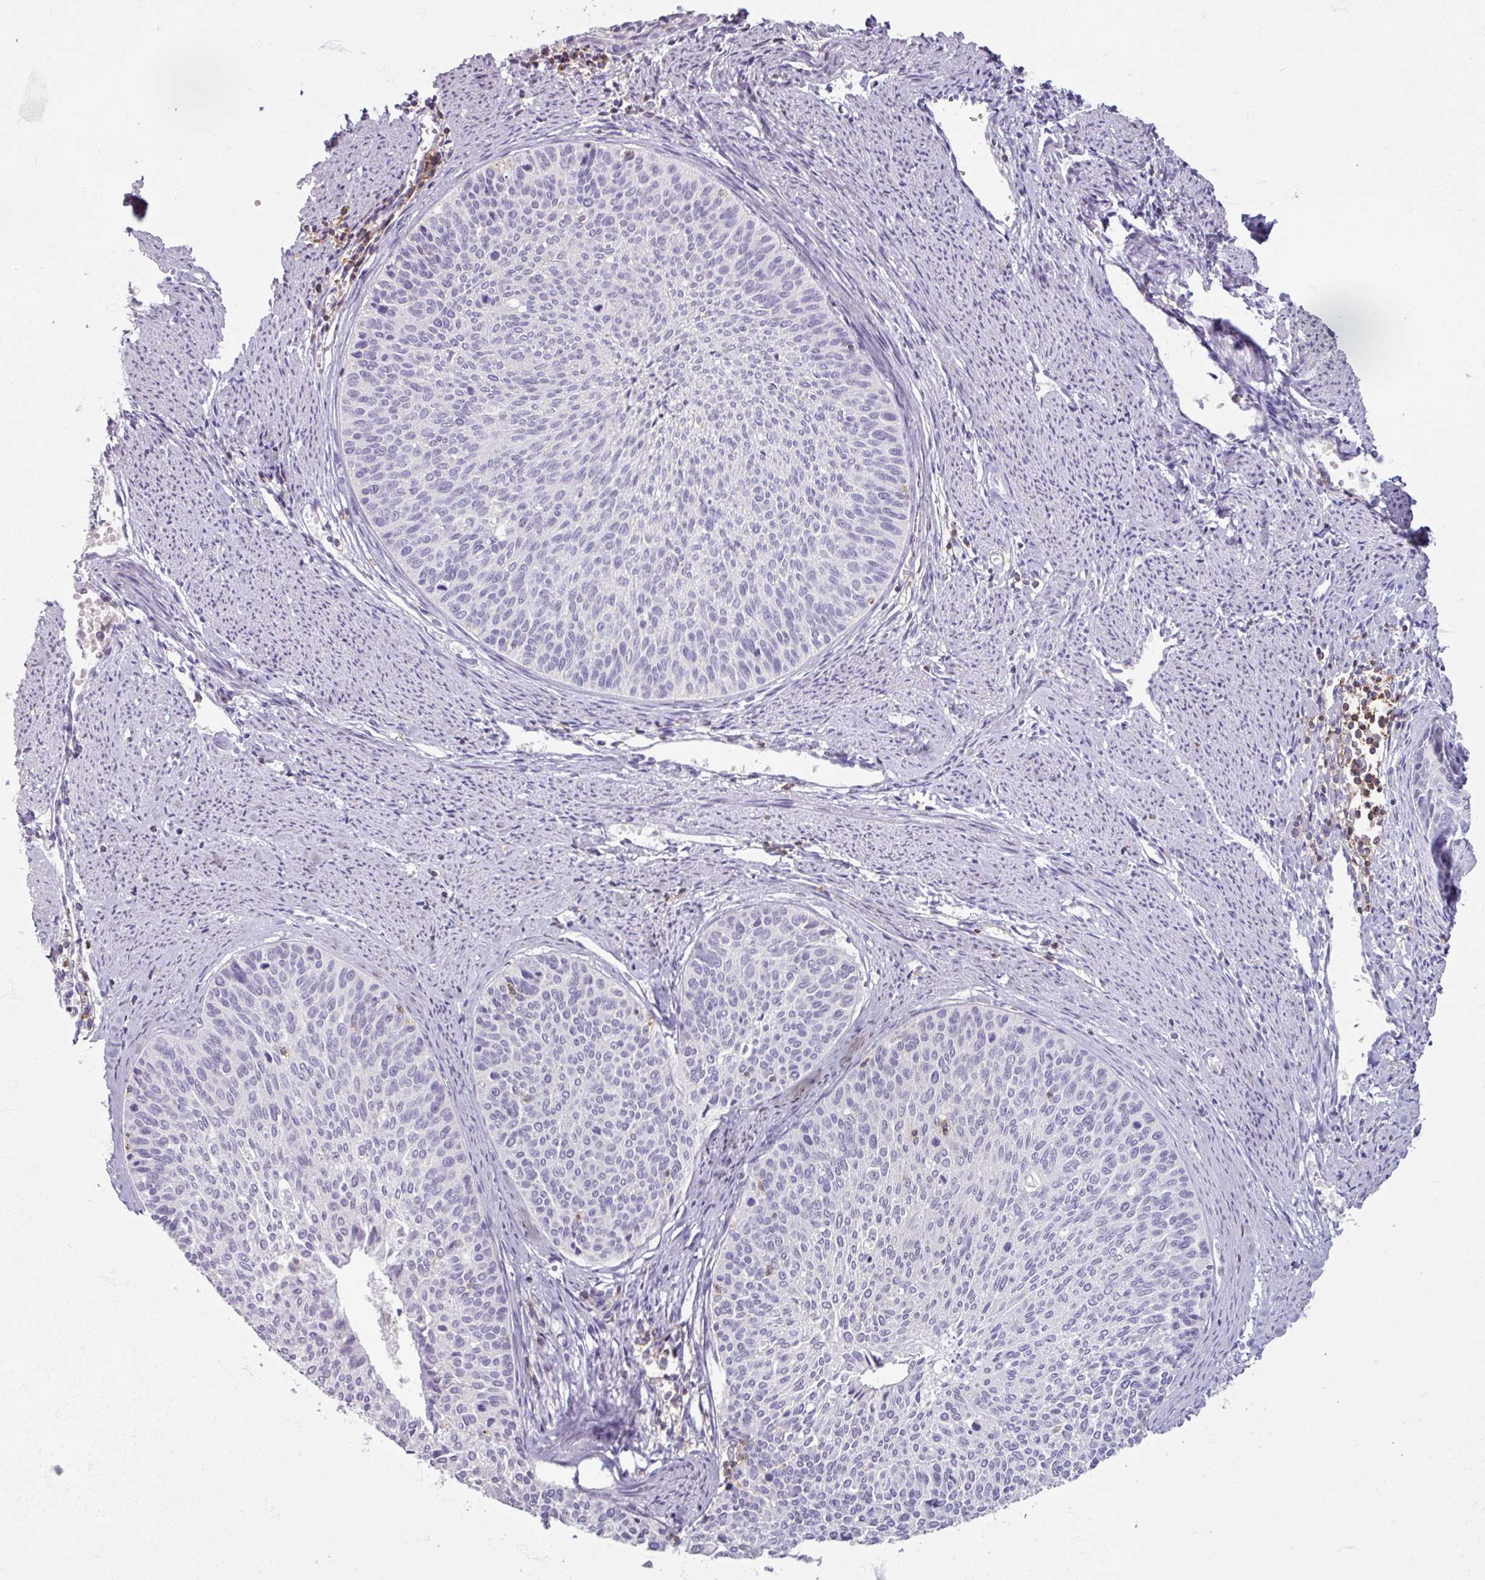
{"staining": {"intensity": "negative", "quantity": "none", "location": "none"}, "tissue": "cervical cancer", "cell_type": "Tumor cells", "image_type": "cancer", "snomed": [{"axis": "morphology", "description": "Squamous cell carcinoma, NOS"}, {"axis": "topography", "description": "Cervix"}], "caption": "Immunohistochemical staining of squamous cell carcinoma (cervical) demonstrates no significant staining in tumor cells. (Brightfield microscopy of DAB (3,3'-diaminobenzidine) immunohistochemistry at high magnification).", "gene": "PTPRC", "patient": {"sex": "female", "age": 55}}